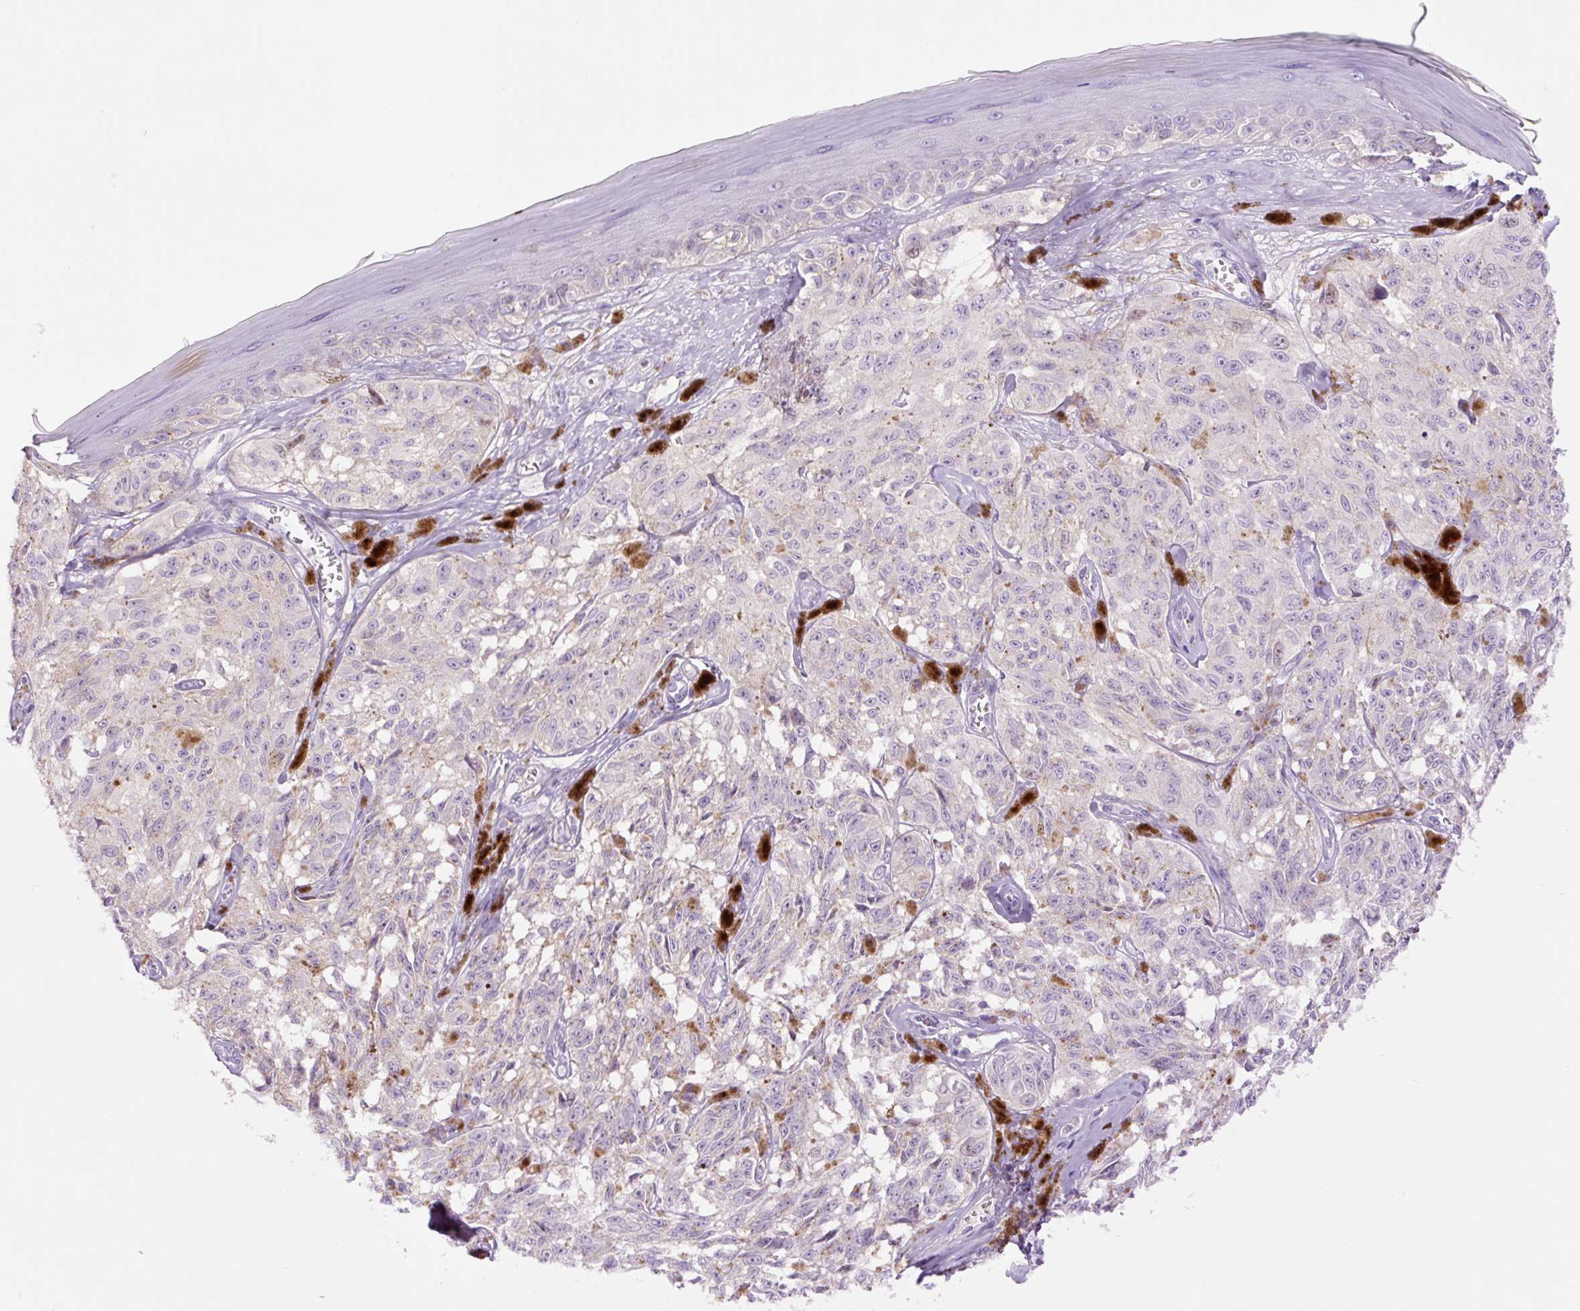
{"staining": {"intensity": "negative", "quantity": "none", "location": "none"}, "tissue": "melanoma", "cell_type": "Tumor cells", "image_type": "cancer", "snomed": [{"axis": "morphology", "description": "Malignant melanoma, NOS"}, {"axis": "topography", "description": "Skin"}], "caption": "A high-resolution micrograph shows immunohistochemistry (IHC) staining of melanoma, which exhibits no significant expression in tumor cells.", "gene": "DPPA4", "patient": {"sex": "male", "age": 68}}